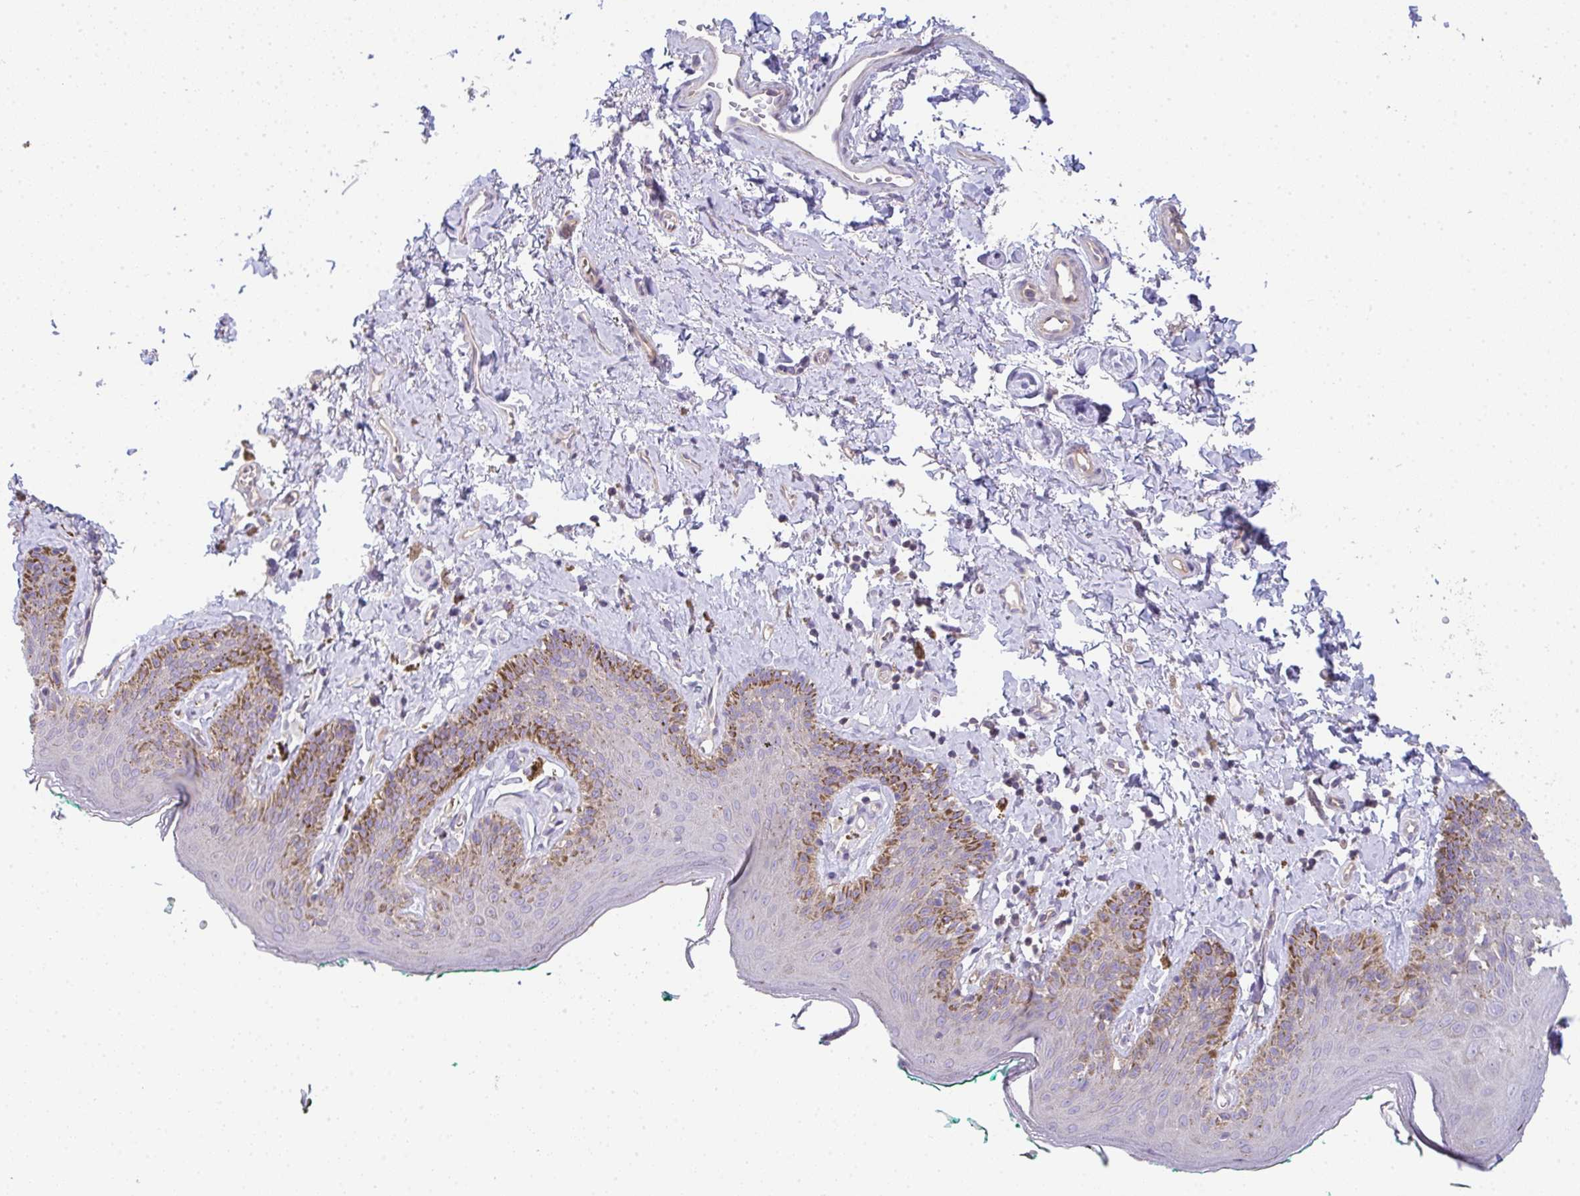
{"staining": {"intensity": "weak", "quantity": "25%-75%", "location": "cytoplasmic/membranous"}, "tissue": "skin", "cell_type": "Epidermal cells", "image_type": "normal", "snomed": [{"axis": "morphology", "description": "Normal tissue, NOS"}, {"axis": "topography", "description": "Vulva"}, {"axis": "topography", "description": "Peripheral nerve tissue"}], "caption": "Immunohistochemistry (DAB) staining of benign human skin shows weak cytoplasmic/membranous protein positivity in approximately 25%-75% of epidermal cells.", "gene": "FILIP1", "patient": {"sex": "female", "age": 66}}